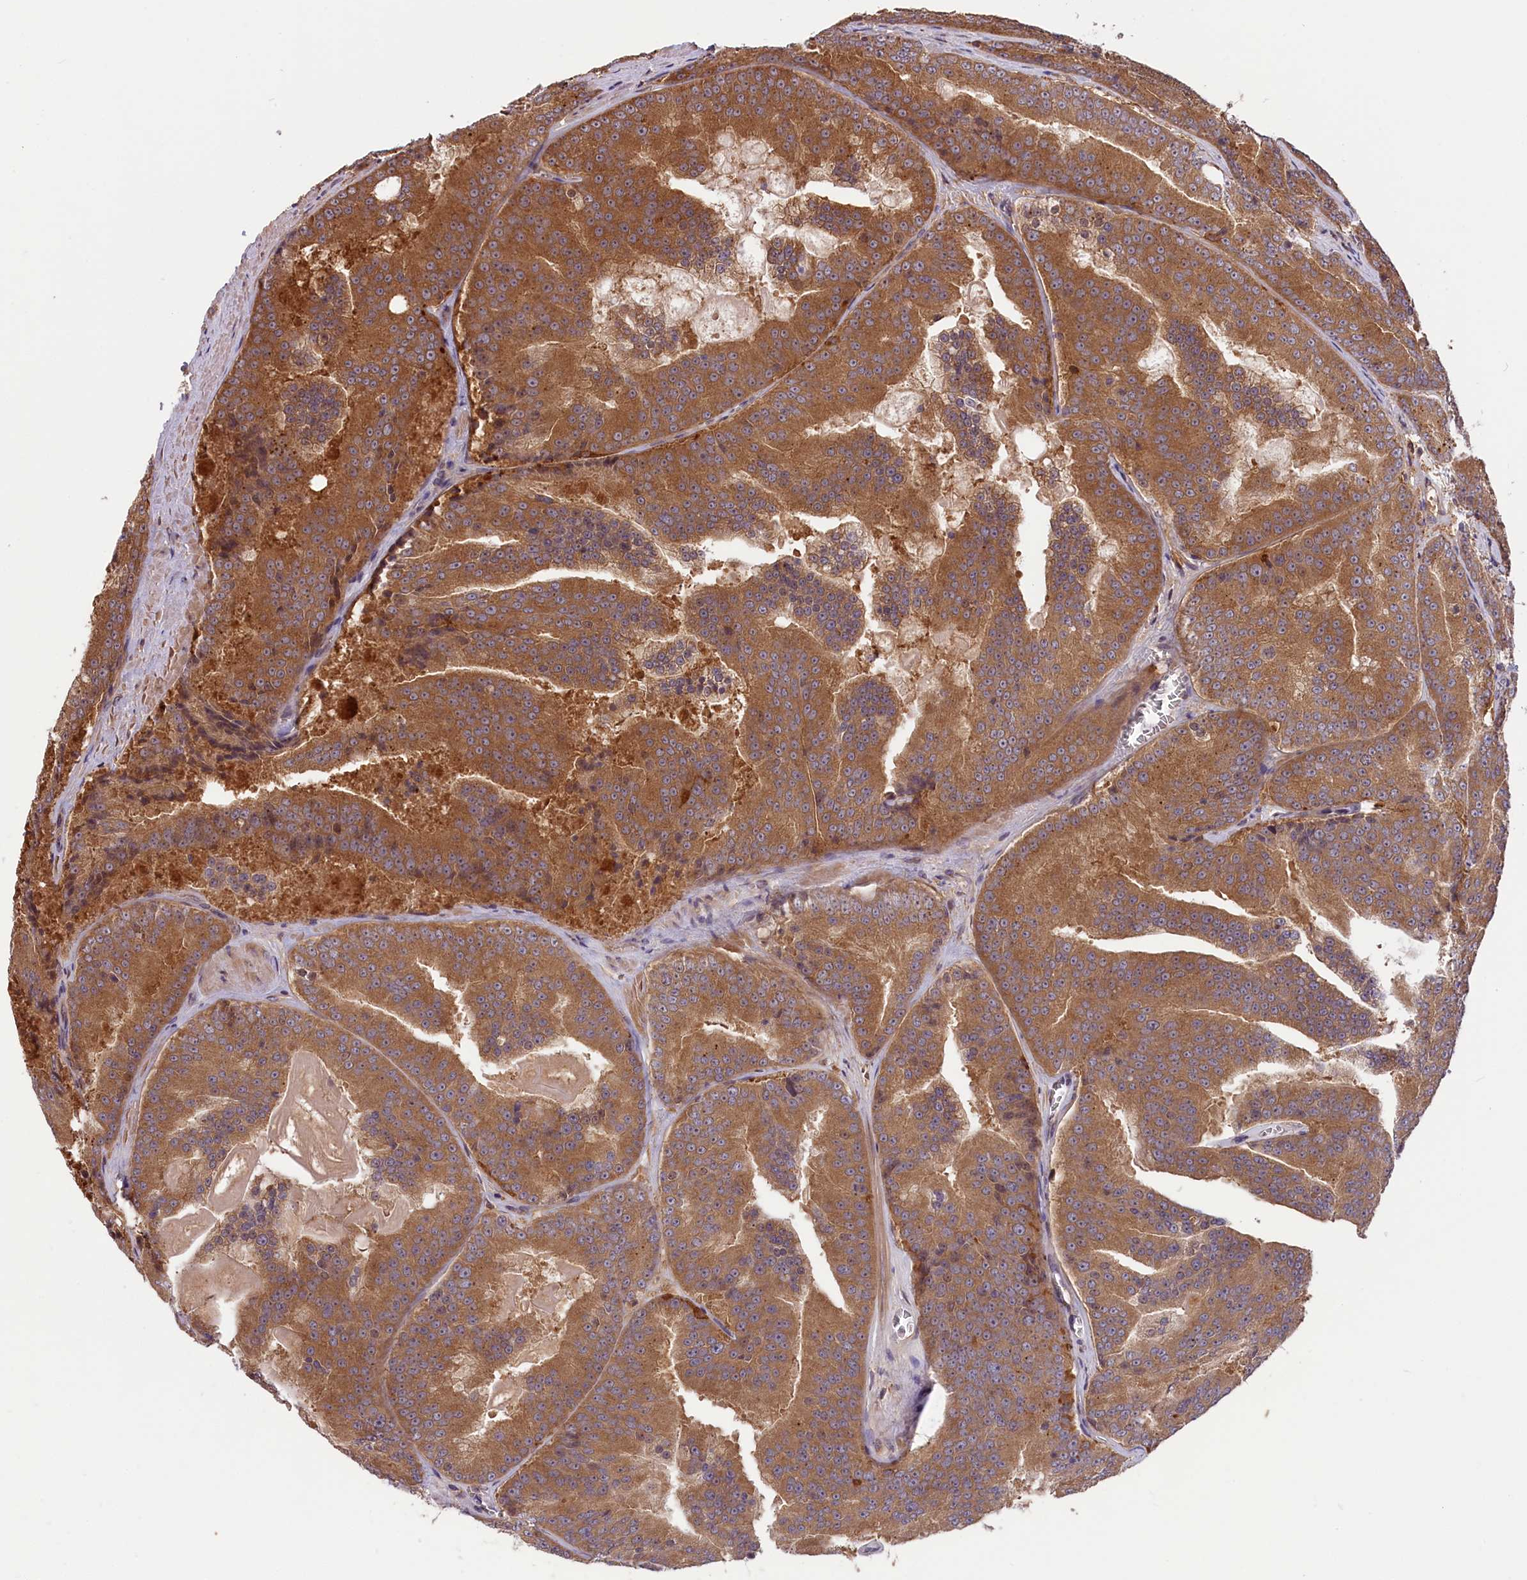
{"staining": {"intensity": "moderate", "quantity": ">75%", "location": "cytoplasmic/membranous"}, "tissue": "prostate cancer", "cell_type": "Tumor cells", "image_type": "cancer", "snomed": [{"axis": "morphology", "description": "Adenocarcinoma, High grade"}, {"axis": "topography", "description": "Prostate"}], "caption": "High-power microscopy captured an IHC histopathology image of prostate cancer, revealing moderate cytoplasmic/membranous expression in approximately >75% of tumor cells. (Stains: DAB in brown, nuclei in blue, Microscopy: brightfield microscopy at high magnification).", "gene": "SETD6", "patient": {"sex": "male", "age": 61}}